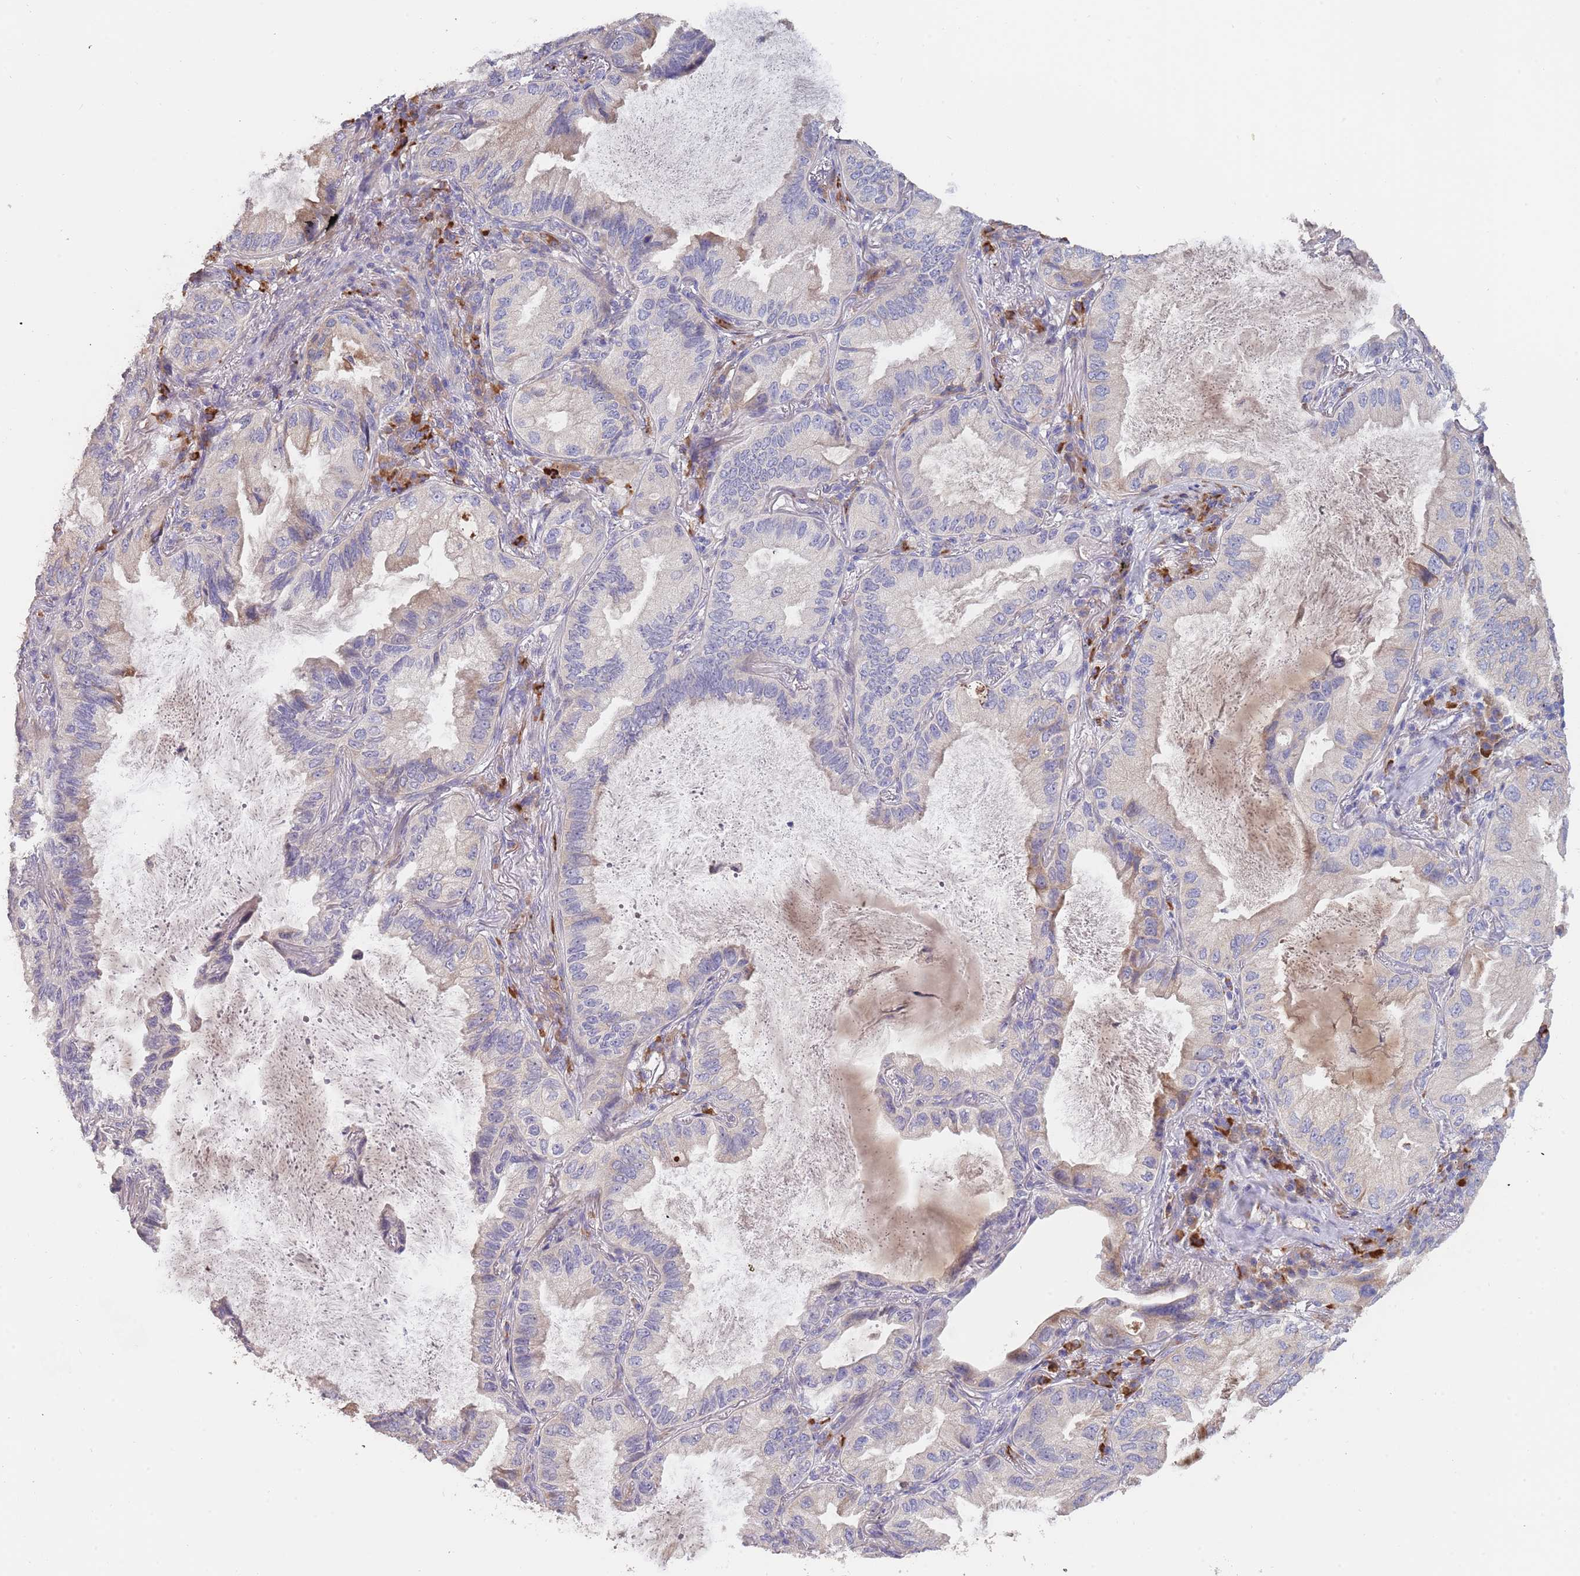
{"staining": {"intensity": "weak", "quantity": "<25%", "location": "cytoplasmic/membranous"}, "tissue": "lung cancer", "cell_type": "Tumor cells", "image_type": "cancer", "snomed": [{"axis": "morphology", "description": "Adenocarcinoma, NOS"}, {"axis": "topography", "description": "Lung"}], "caption": "Tumor cells are negative for brown protein staining in lung cancer (adenocarcinoma).", "gene": "SUSD1", "patient": {"sex": "female", "age": 69}}